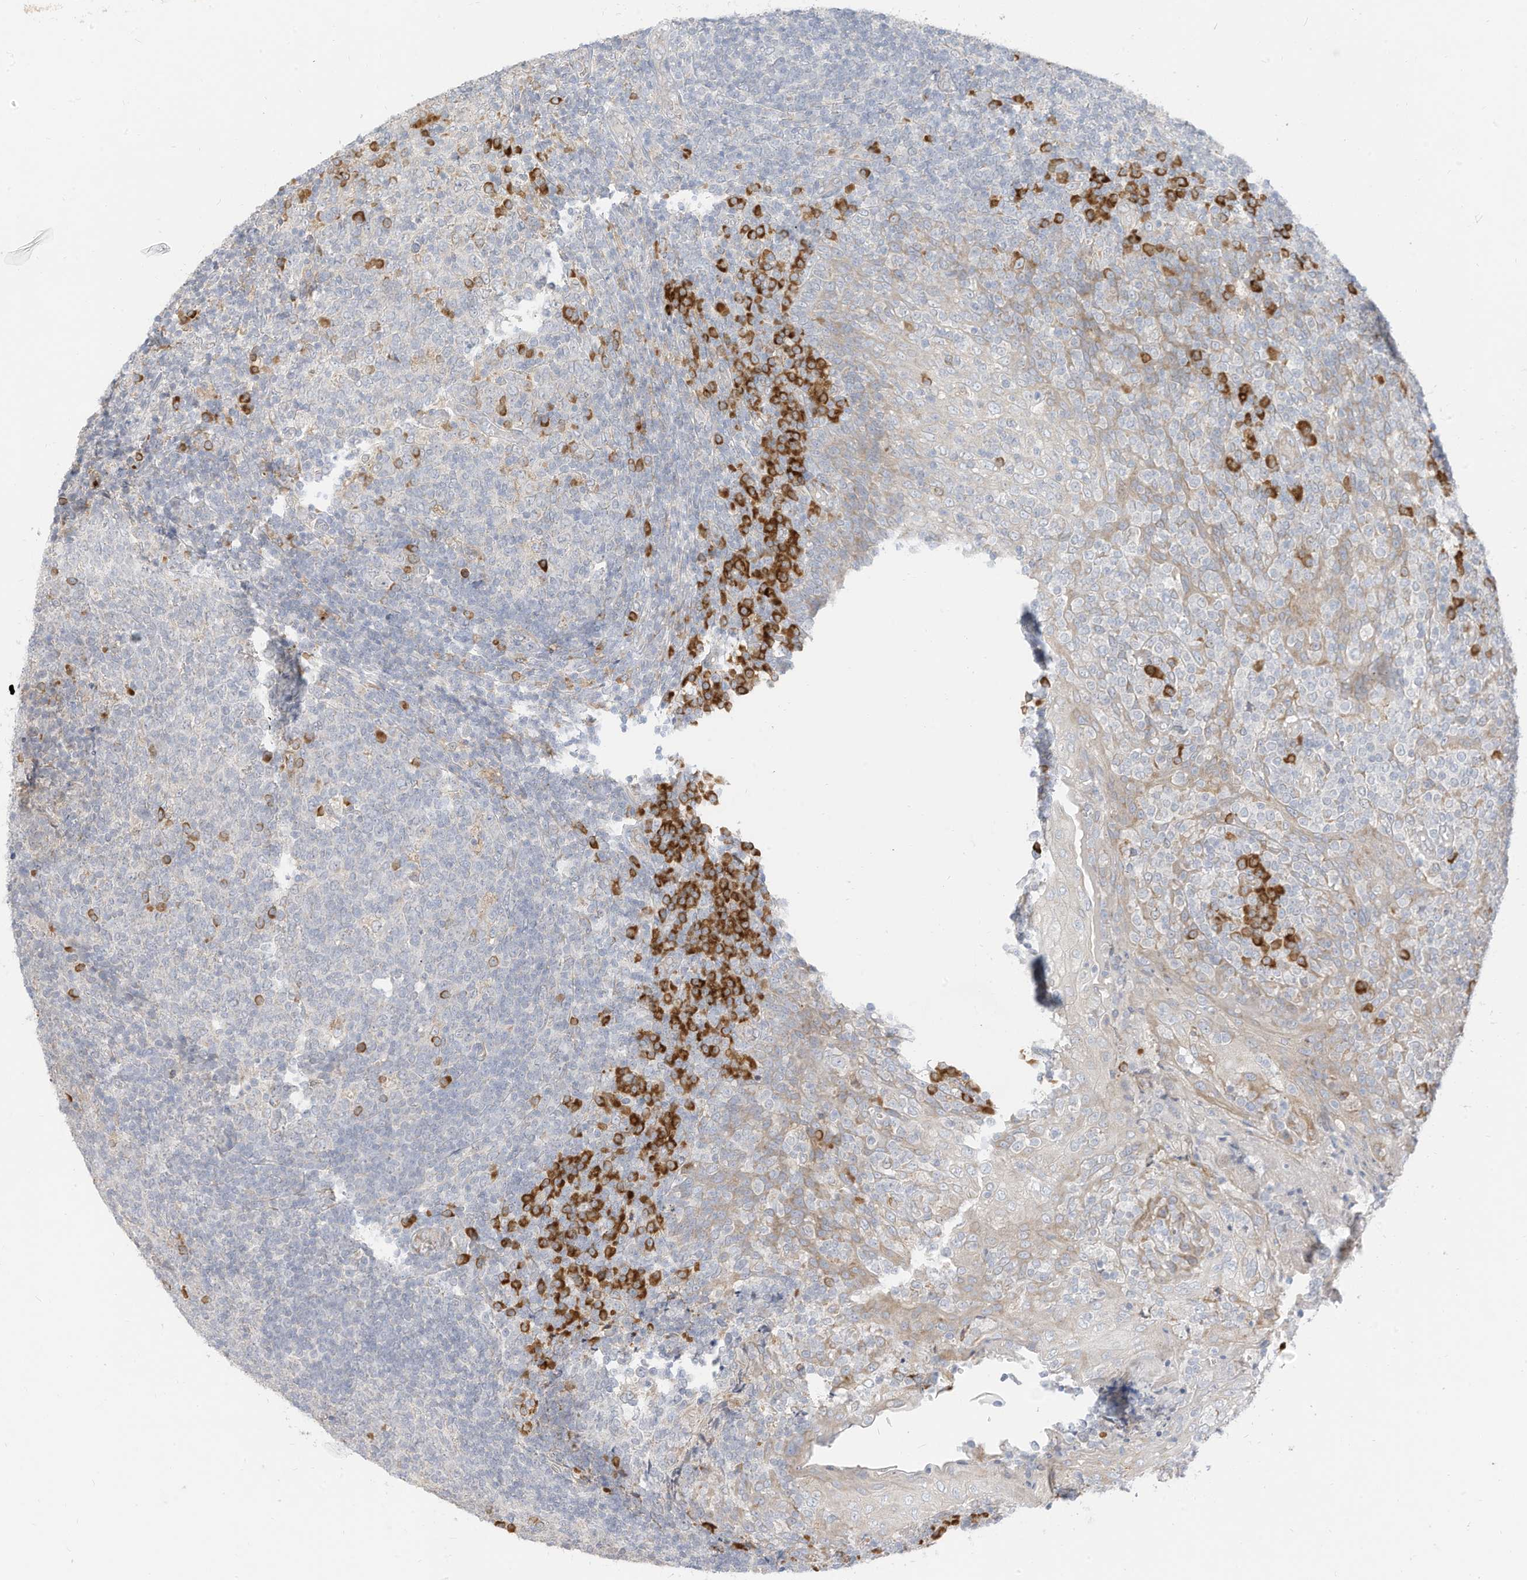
{"staining": {"intensity": "negative", "quantity": "none", "location": "none"}, "tissue": "tonsil", "cell_type": "Germinal center cells", "image_type": "normal", "snomed": [{"axis": "morphology", "description": "Normal tissue, NOS"}, {"axis": "topography", "description": "Tonsil"}], "caption": "Germinal center cells show no significant protein staining in unremarkable tonsil. (DAB immunohistochemistry (IHC) with hematoxylin counter stain).", "gene": "STT3A", "patient": {"sex": "female", "age": 19}}